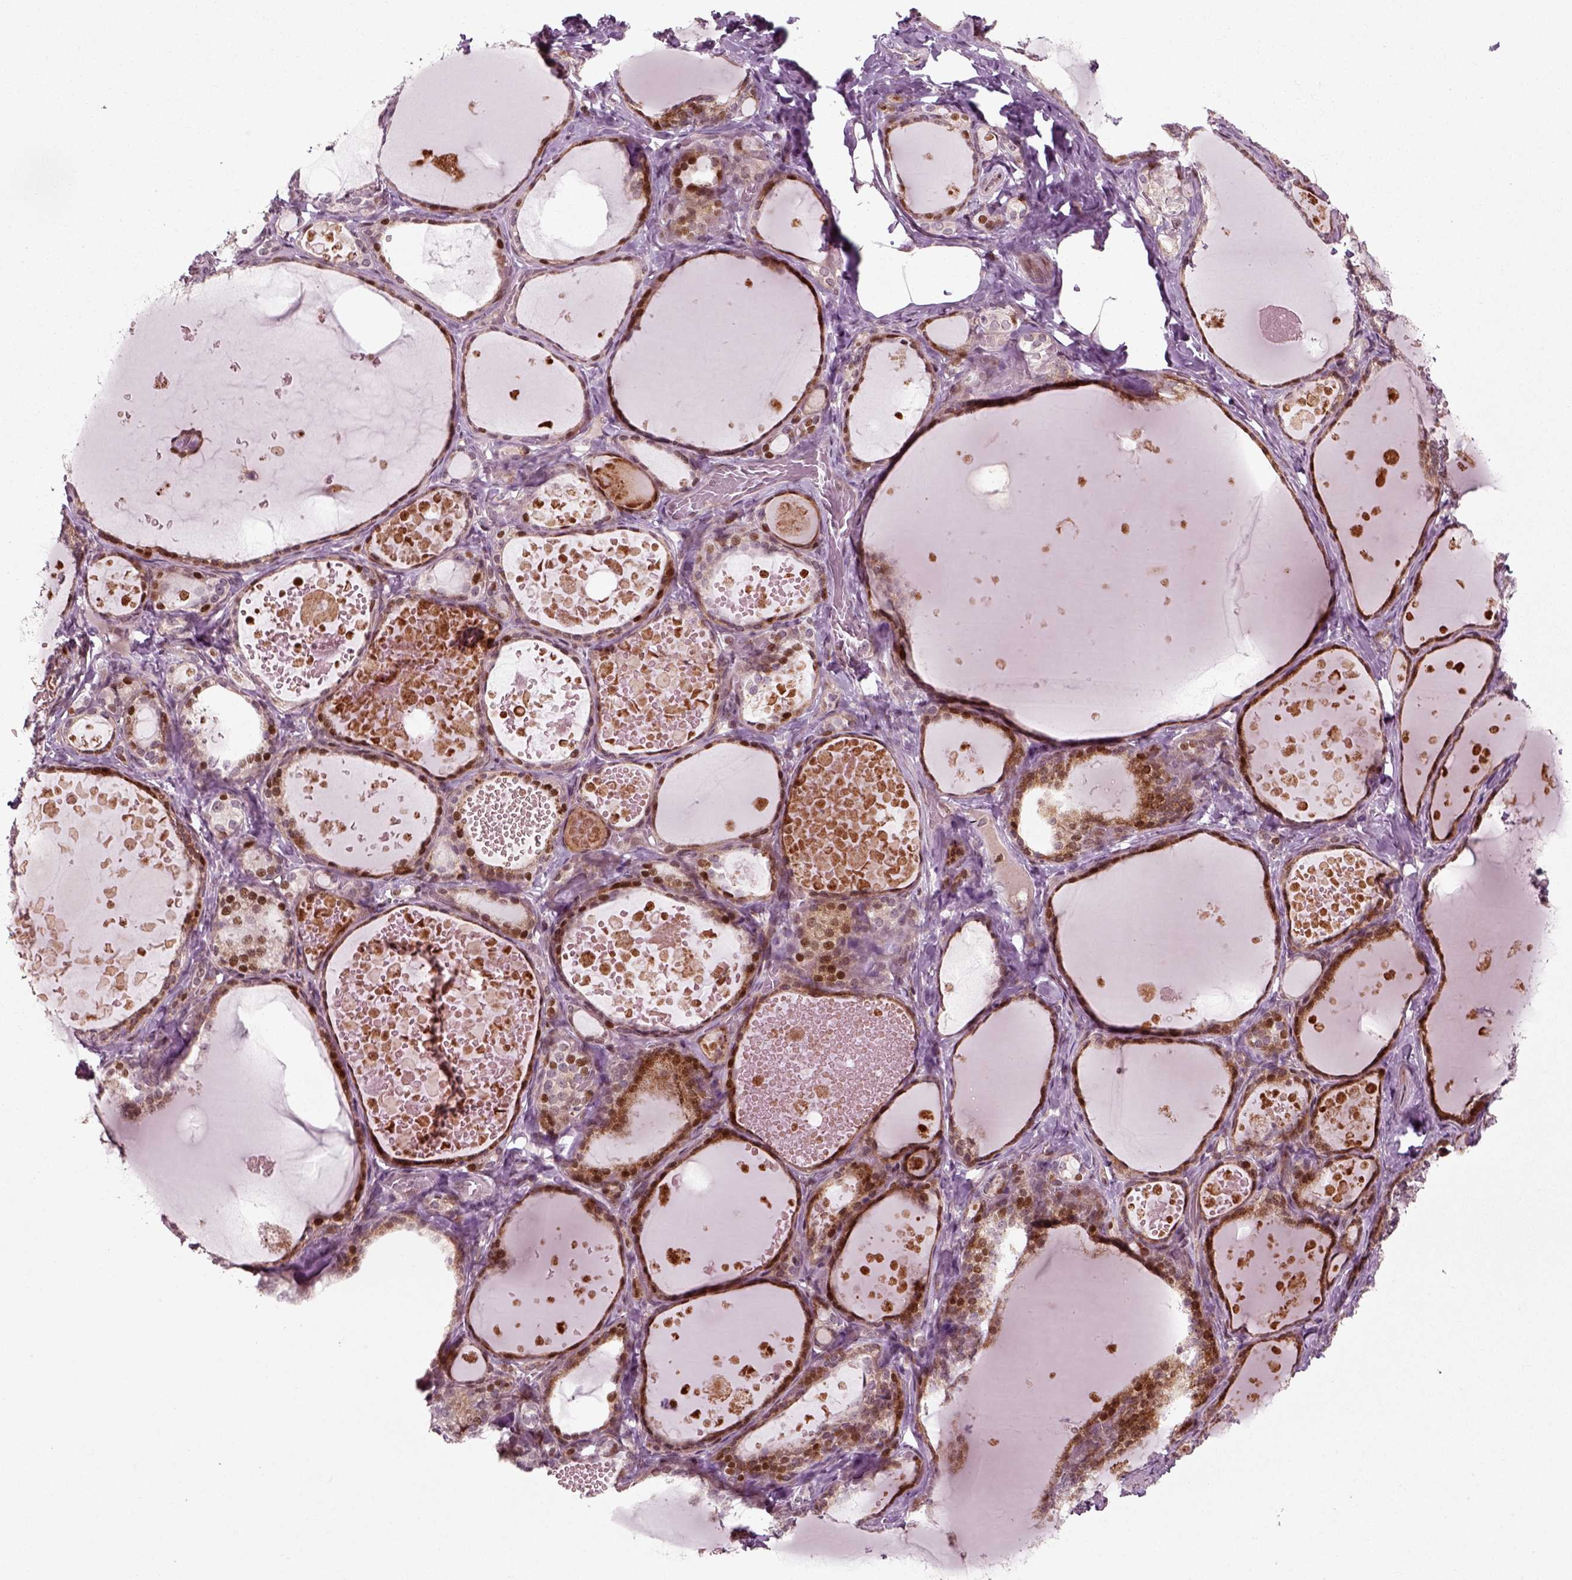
{"staining": {"intensity": "strong", "quantity": ">75%", "location": "nuclear"}, "tissue": "thyroid gland", "cell_type": "Glandular cells", "image_type": "normal", "snomed": [{"axis": "morphology", "description": "Normal tissue, NOS"}, {"axis": "topography", "description": "Thyroid gland"}], "caption": "An immunohistochemistry (IHC) histopathology image of benign tissue is shown. Protein staining in brown highlights strong nuclear positivity in thyroid gland within glandular cells. The staining is performed using DAB brown chromogen to label protein expression. The nuclei are counter-stained blue using hematoxylin.", "gene": "CDC14A", "patient": {"sex": "female", "age": 56}}